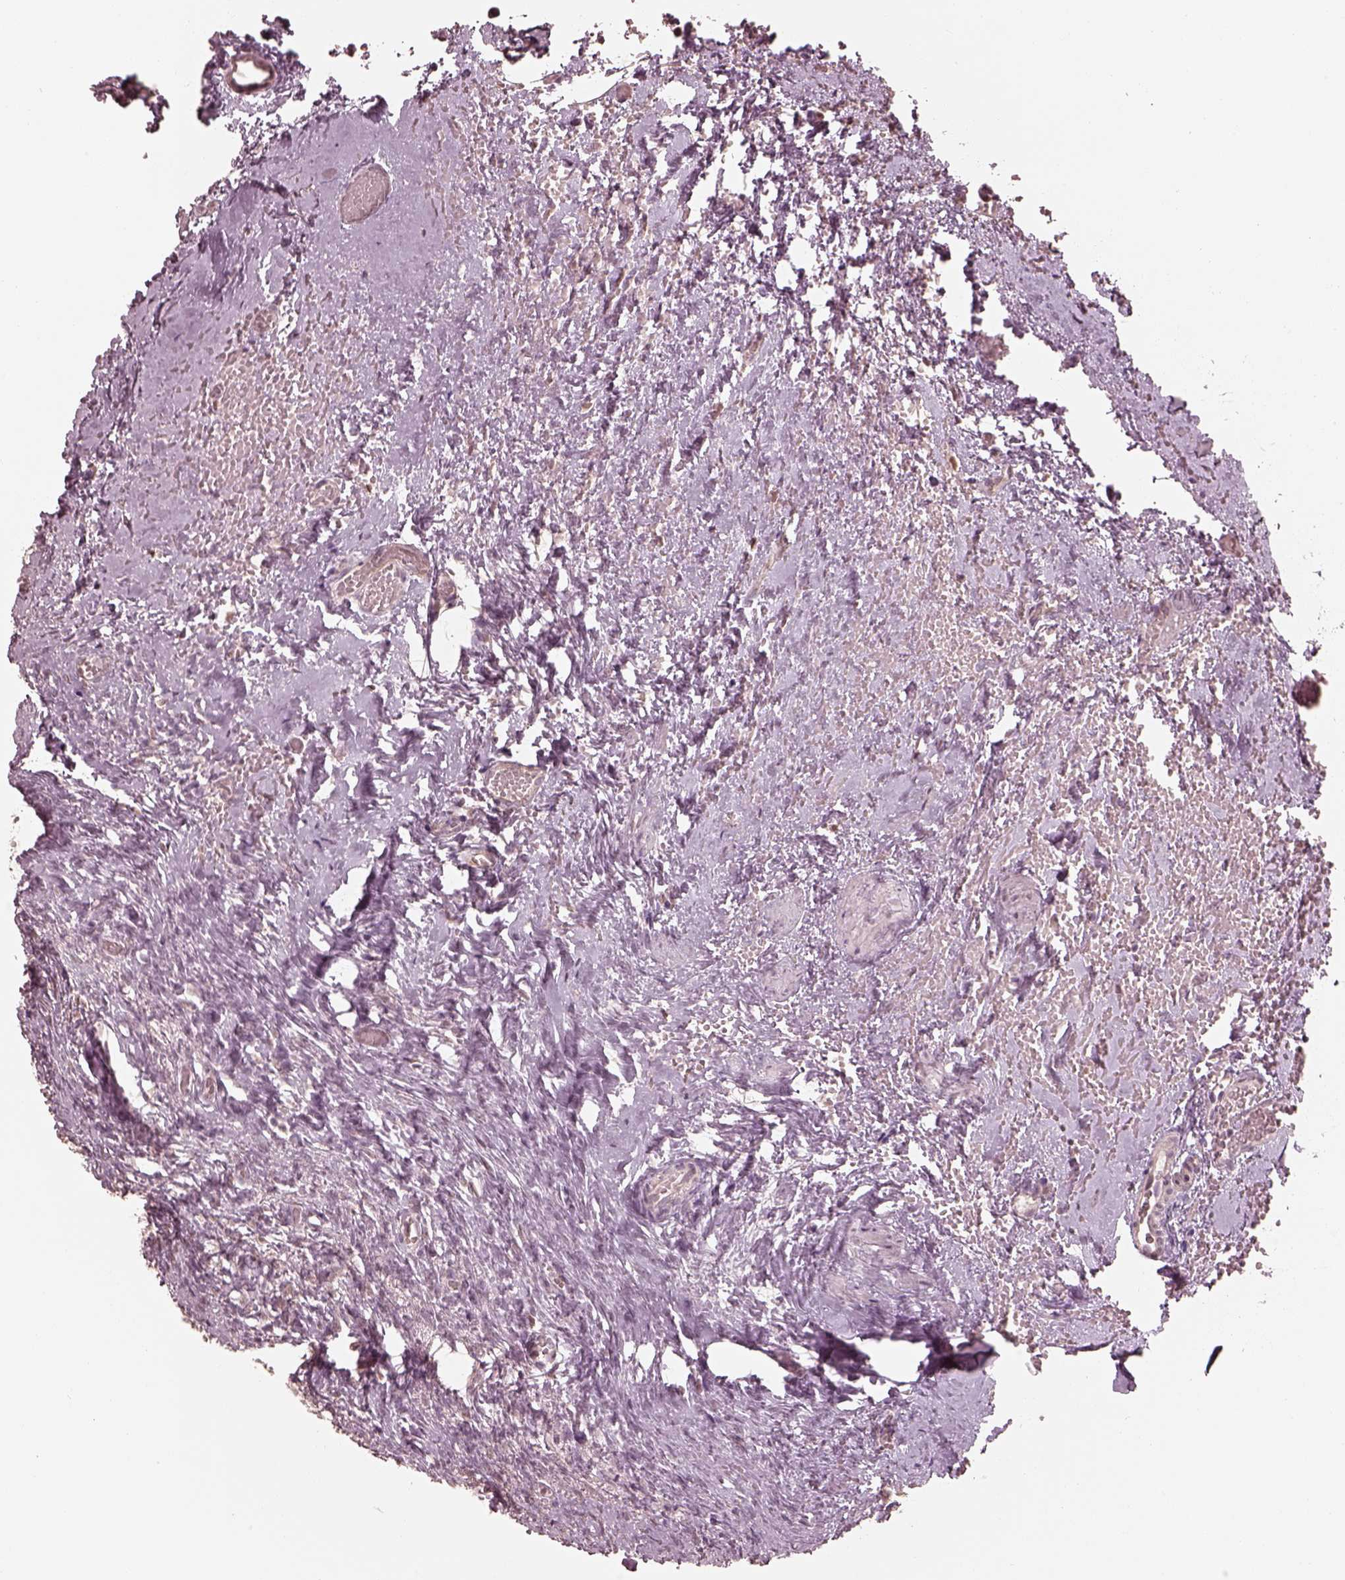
{"staining": {"intensity": "moderate", "quantity": "25%-75%", "location": "cytoplasmic/membranous"}, "tissue": "ovary", "cell_type": "Follicle cells", "image_type": "normal", "snomed": [{"axis": "morphology", "description": "Normal tissue, NOS"}, {"axis": "topography", "description": "Ovary"}], "caption": "Immunohistochemistry (IHC) histopathology image of unremarkable ovary: human ovary stained using IHC exhibits medium levels of moderate protein expression localized specifically in the cytoplasmic/membranous of follicle cells, appearing as a cytoplasmic/membranous brown color.", "gene": "IQCB1", "patient": {"sex": "female", "age": 46}}